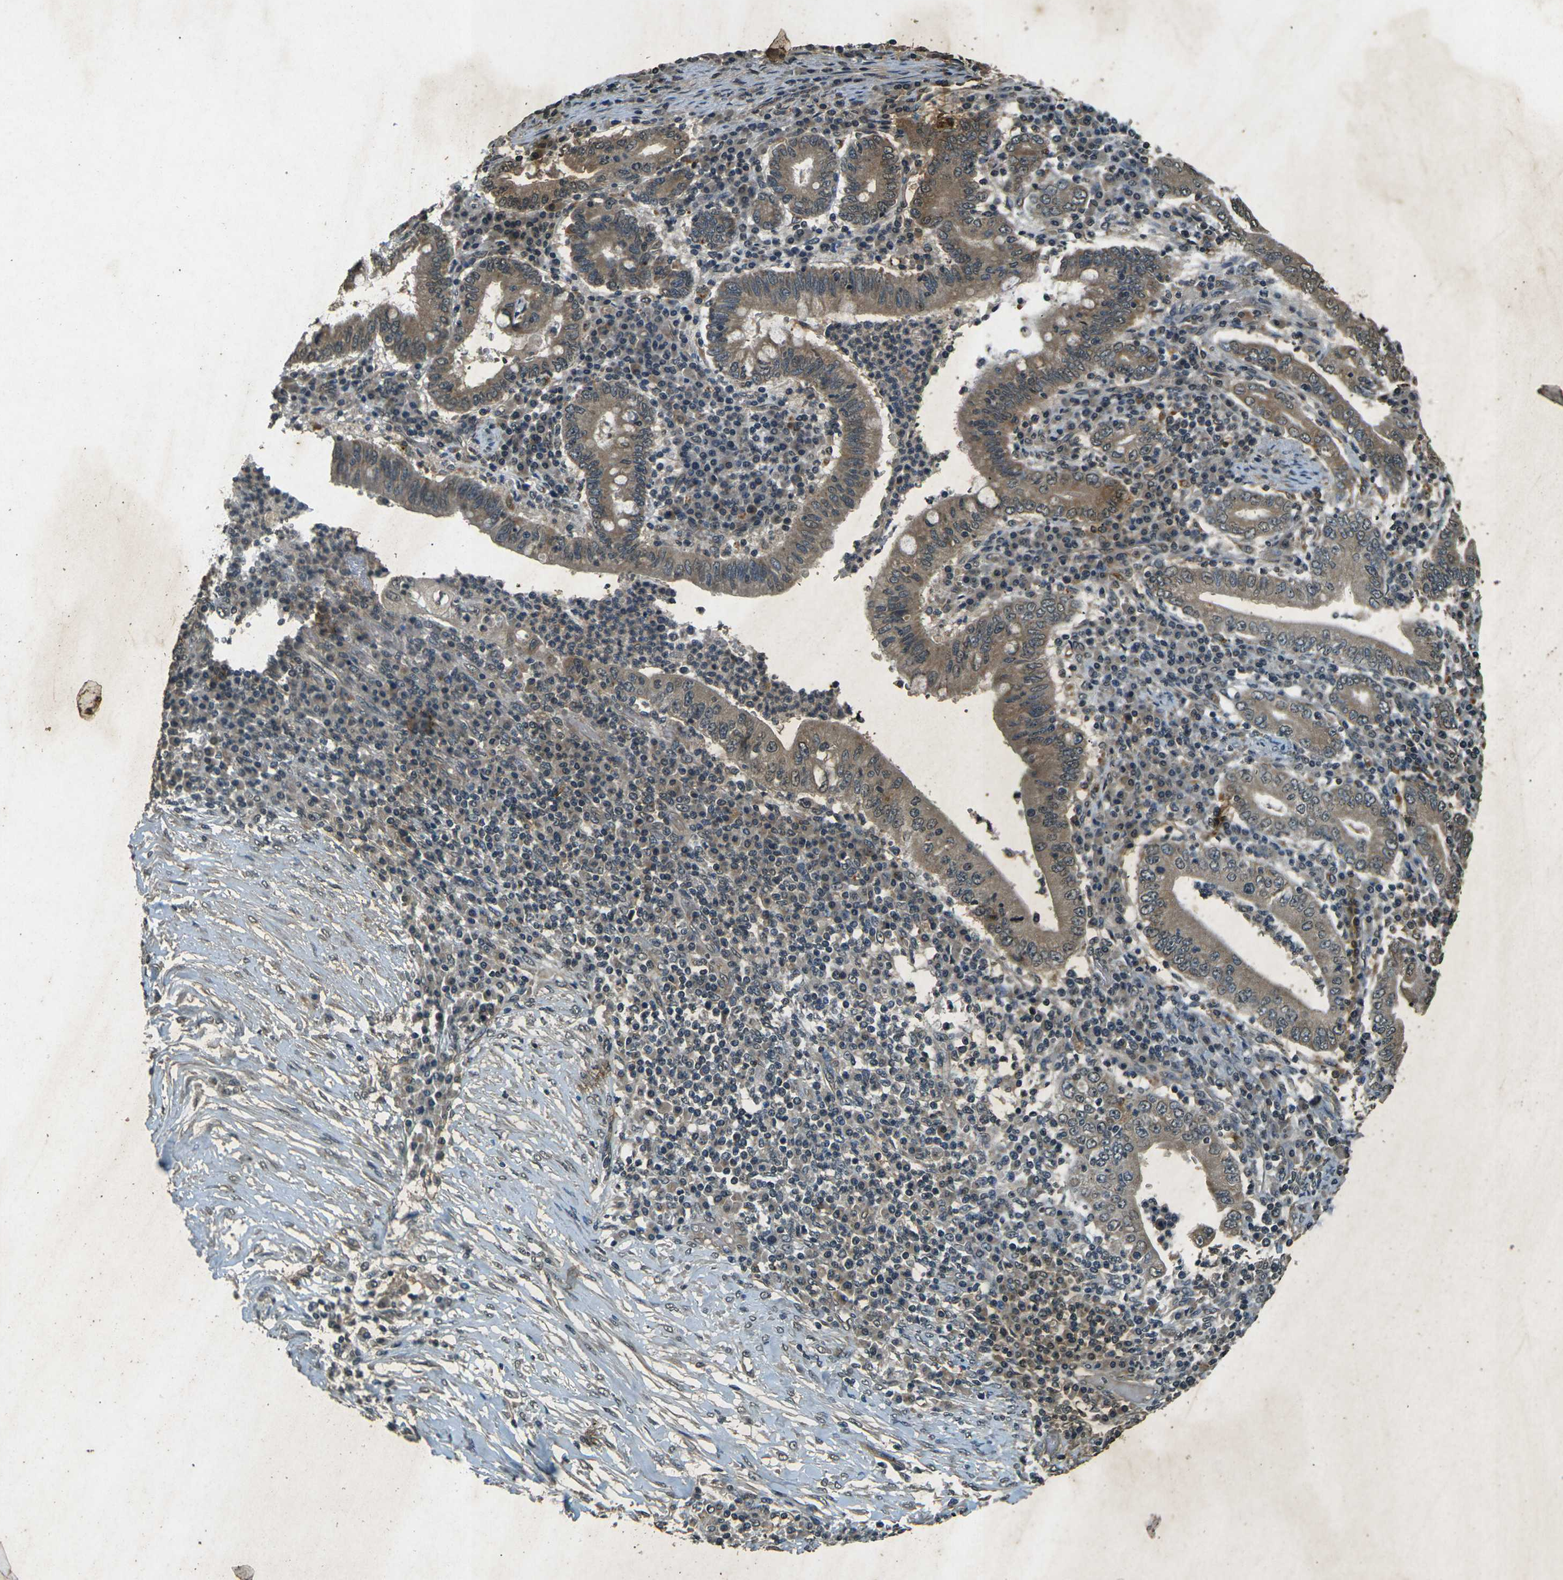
{"staining": {"intensity": "moderate", "quantity": ">75%", "location": "cytoplasmic/membranous"}, "tissue": "stomach cancer", "cell_type": "Tumor cells", "image_type": "cancer", "snomed": [{"axis": "morphology", "description": "Normal tissue, NOS"}, {"axis": "morphology", "description": "Adenocarcinoma, NOS"}, {"axis": "topography", "description": "Esophagus"}, {"axis": "topography", "description": "Stomach, upper"}, {"axis": "topography", "description": "Peripheral nerve tissue"}], "caption": "Human stomach adenocarcinoma stained with a protein marker displays moderate staining in tumor cells.", "gene": "PDE2A", "patient": {"sex": "male", "age": 62}}